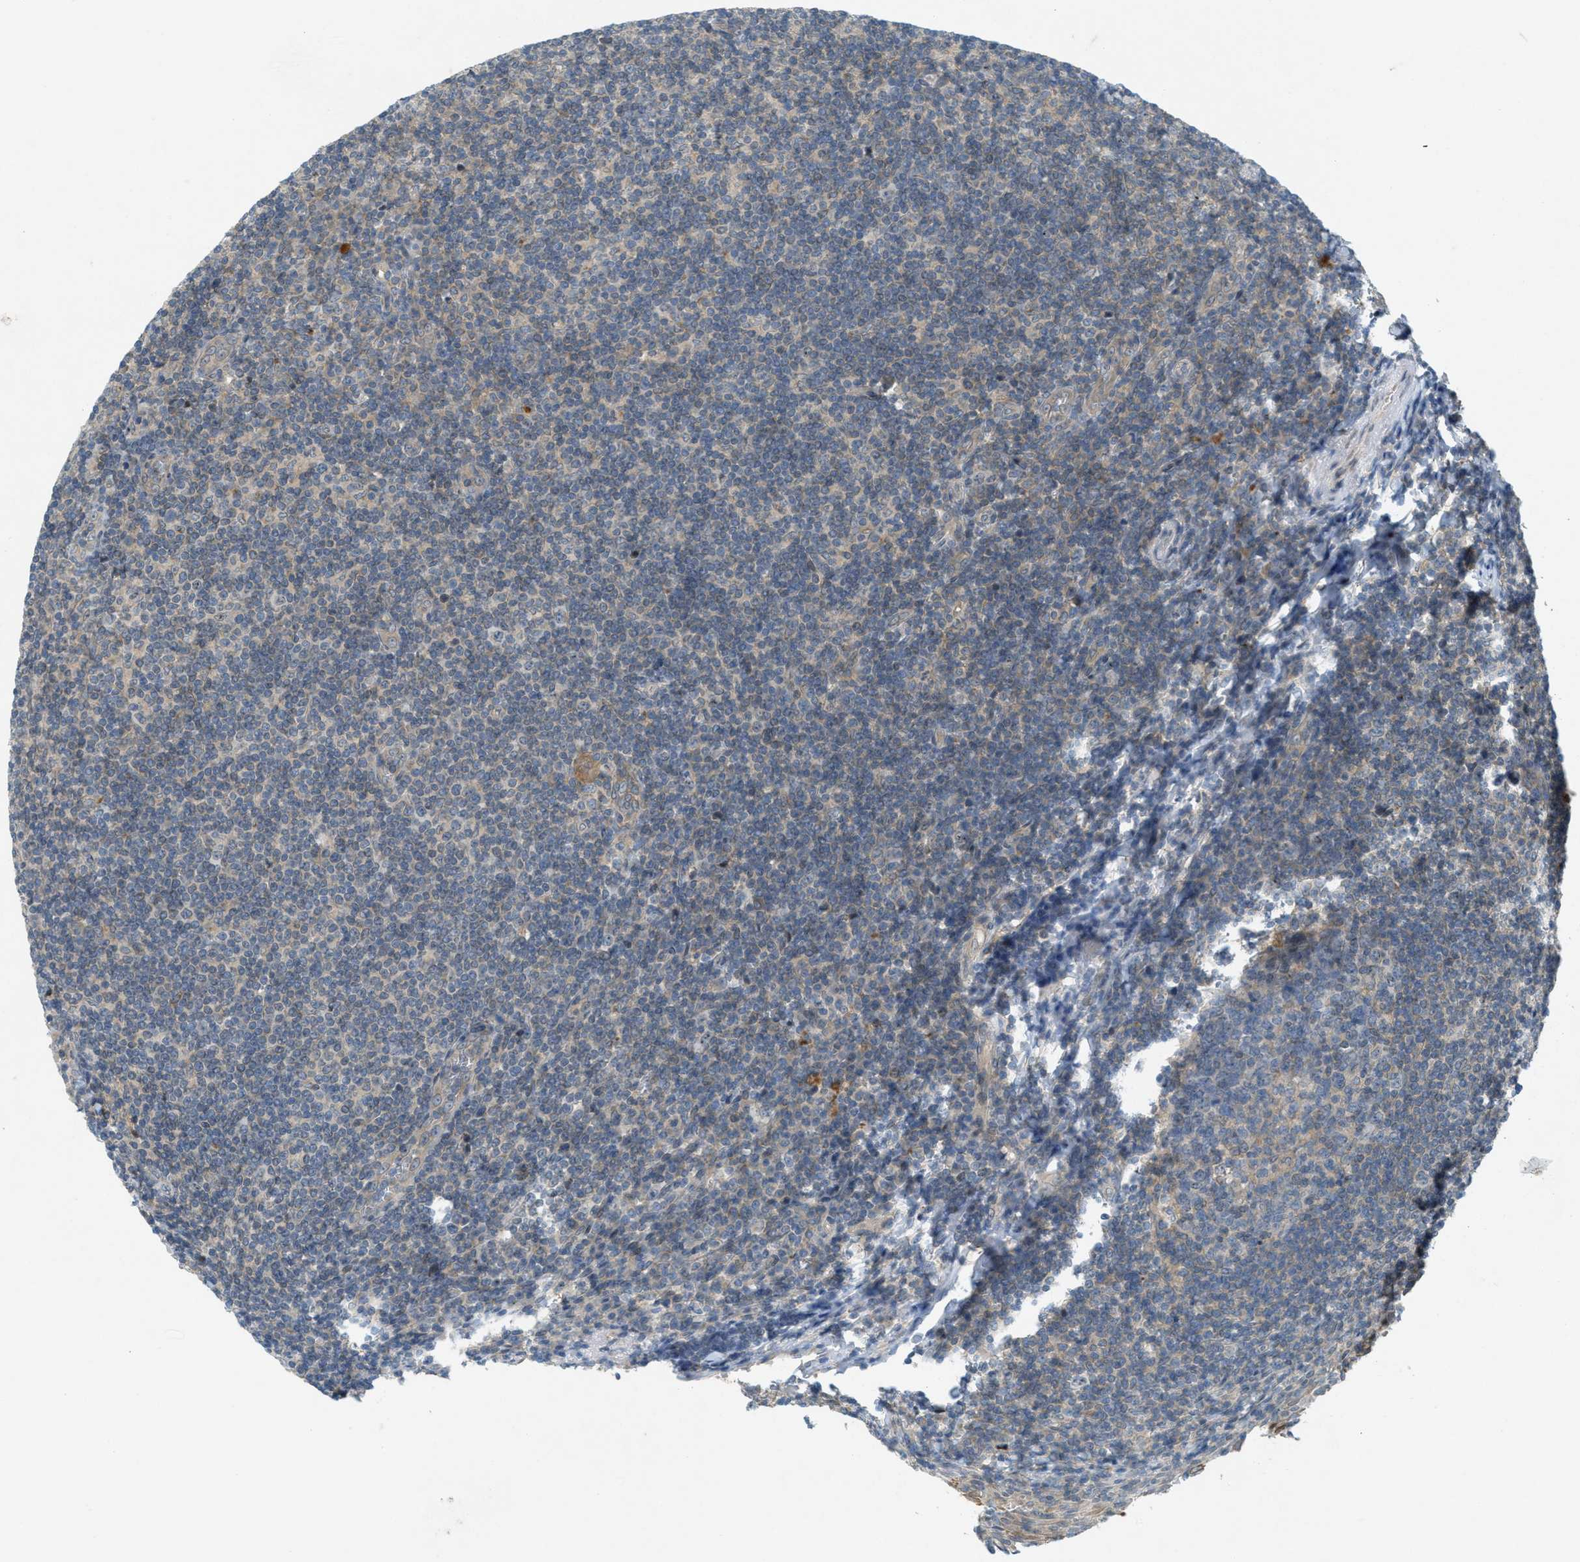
{"staining": {"intensity": "weak", "quantity": "<25%", "location": "cytoplasmic/membranous"}, "tissue": "tonsil", "cell_type": "Germinal center cells", "image_type": "normal", "snomed": [{"axis": "morphology", "description": "Normal tissue, NOS"}, {"axis": "topography", "description": "Tonsil"}], "caption": "Immunohistochemical staining of normal tonsil shows no significant staining in germinal center cells.", "gene": "SIGMAR1", "patient": {"sex": "male", "age": 37}}